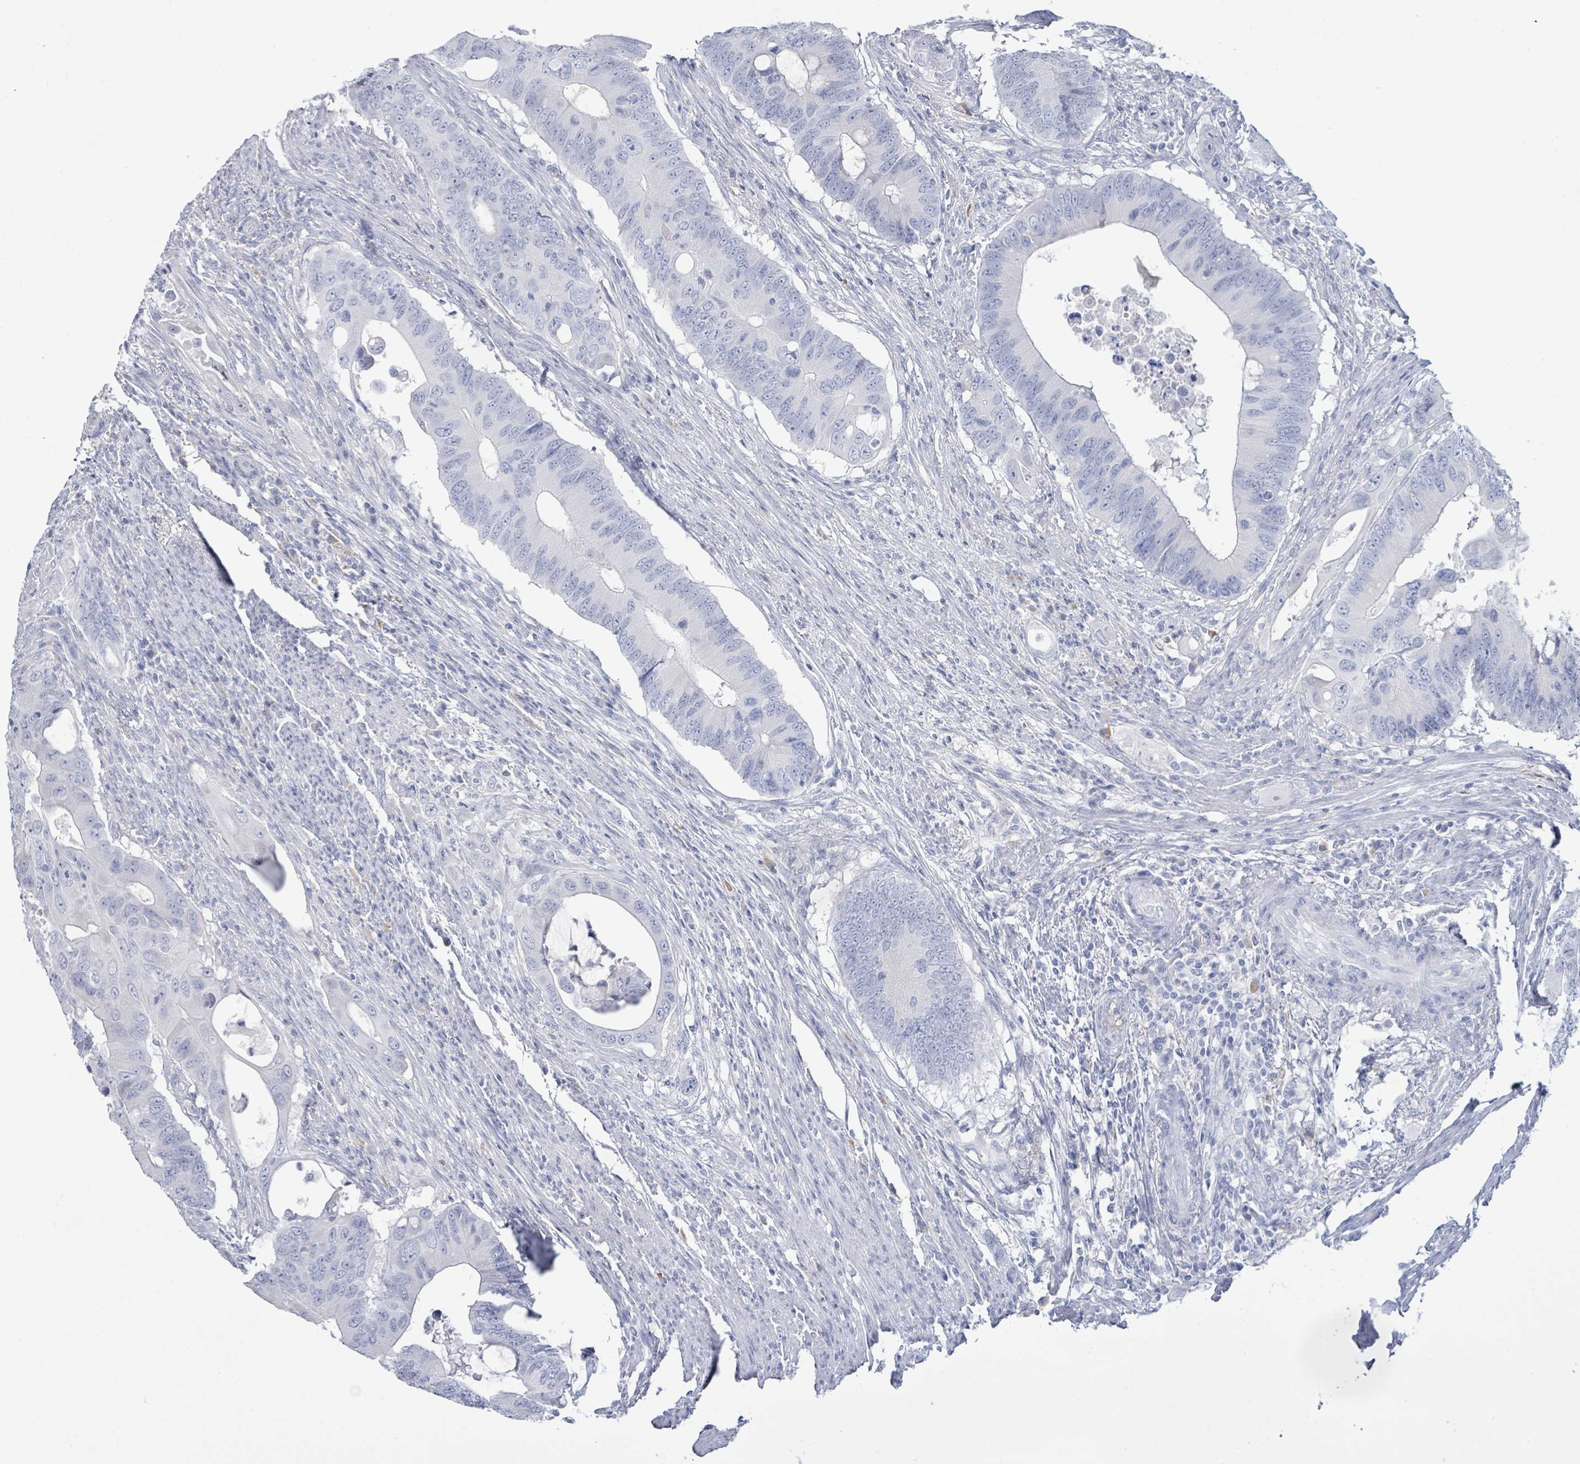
{"staining": {"intensity": "negative", "quantity": "none", "location": "none"}, "tissue": "colorectal cancer", "cell_type": "Tumor cells", "image_type": "cancer", "snomed": [{"axis": "morphology", "description": "Adenocarcinoma, NOS"}, {"axis": "topography", "description": "Colon"}], "caption": "Human colorectal adenocarcinoma stained for a protein using immunohistochemistry (IHC) demonstrates no staining in tumor cells.", "gene": "PGA3", "patient": {"sex": "male", "age": 71}}